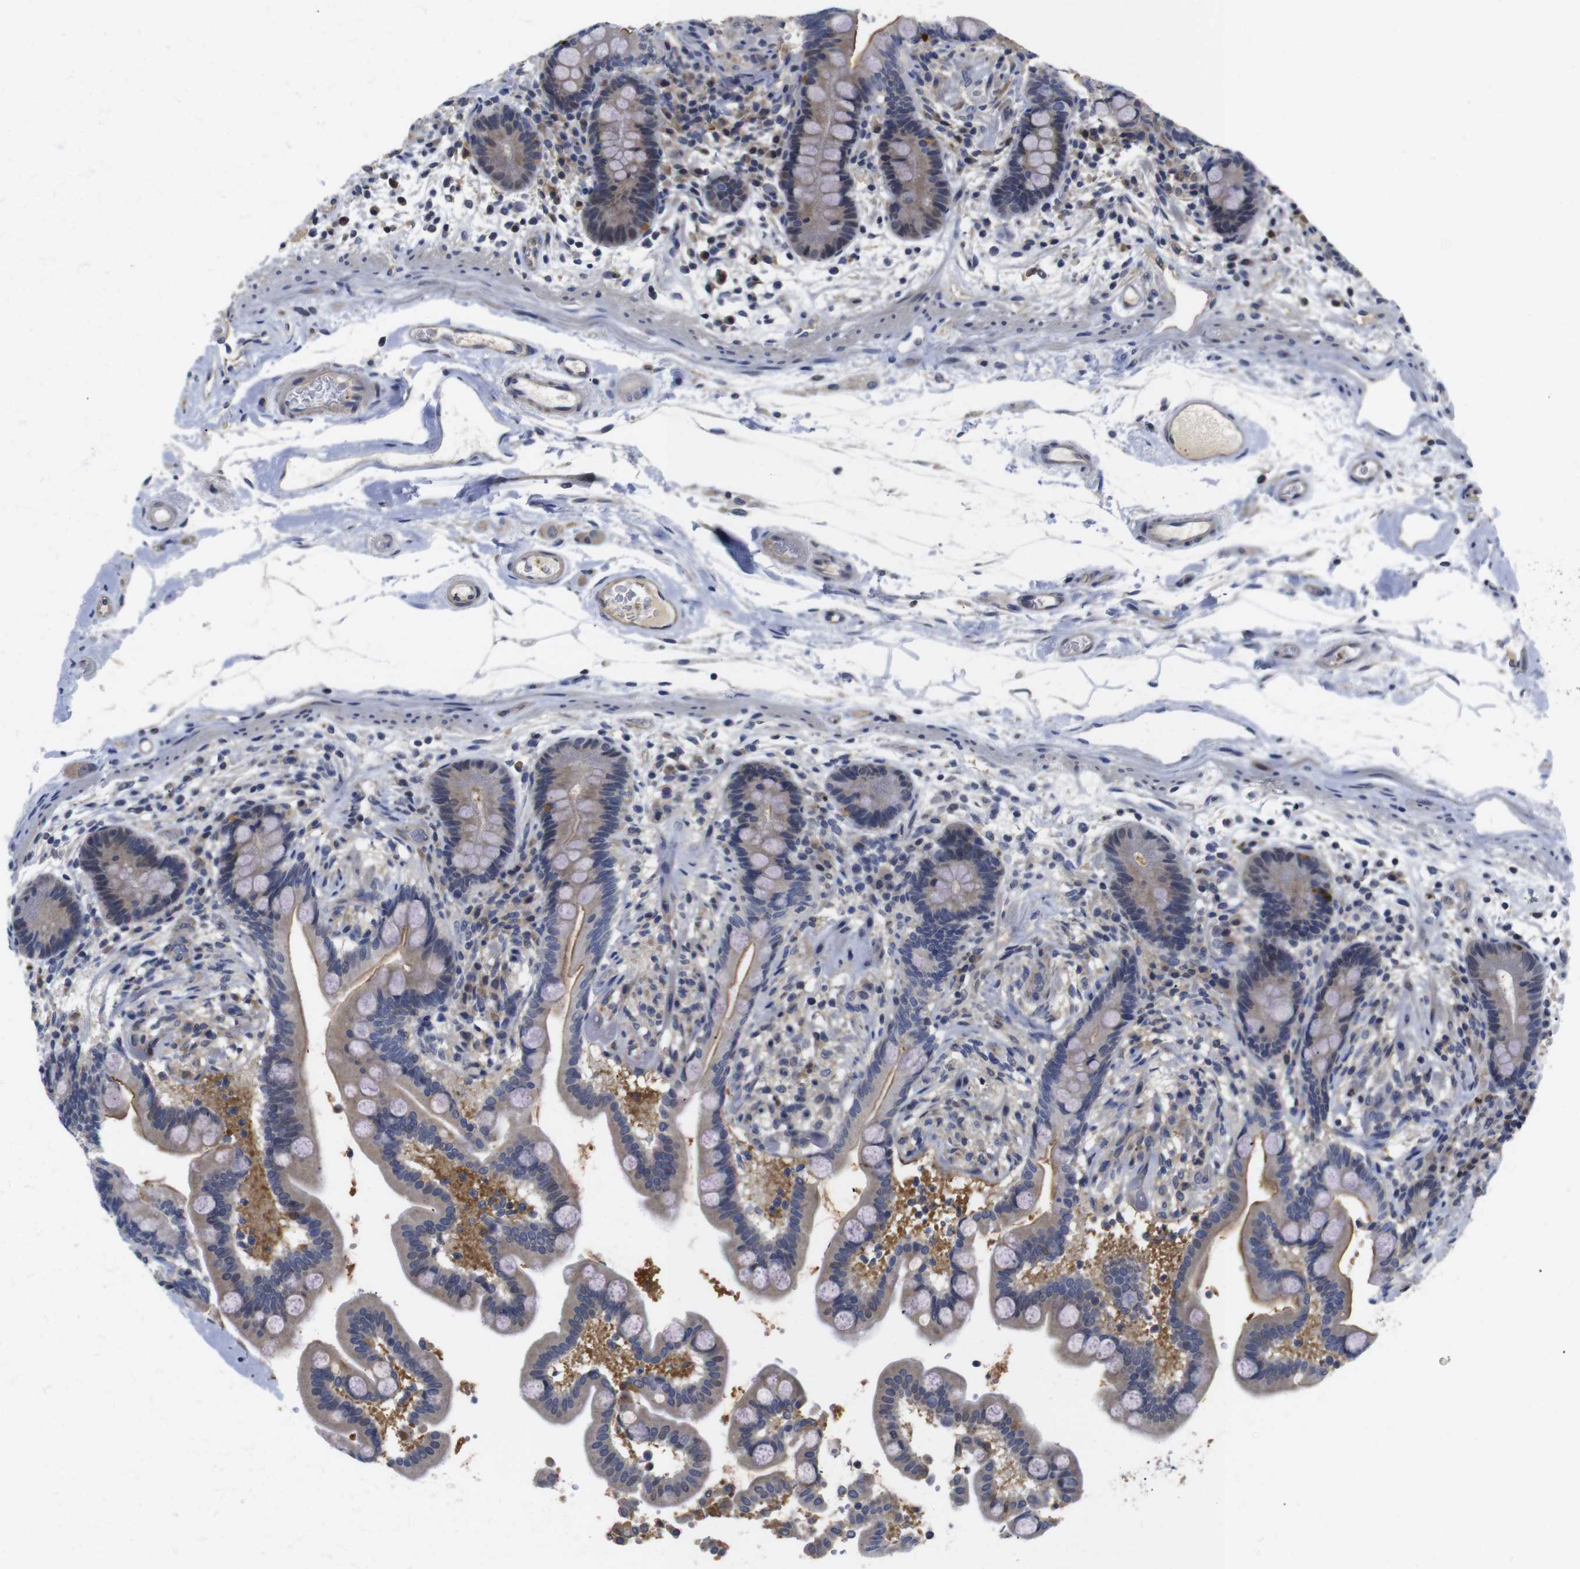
{"staining": {"intensity": "weak", "quantity": "25%-75%", "location": "cytoplasmic/membranous"}, "tissue": "colon", "cell_type": "Endothelial cells", "image_type": "normal", "snomed": [{"axis": "morphology", "description": "Normal tissue, NOS"}, {"axis": "topography", "description": "Colon"}], "caption": "Colon stained with immunohistochemistry (IHC) shows weak cytoplasmic/membranous expression in about 25%-75% of endothelial cells. (Stains: DAB (3,3'-diaminobenzidine) in brown, nuclei in blue, Microscopy: brightfield microscopy at high magnification).", "gene": "FNTA", "patient": {"sex": "male", "age": 73}}